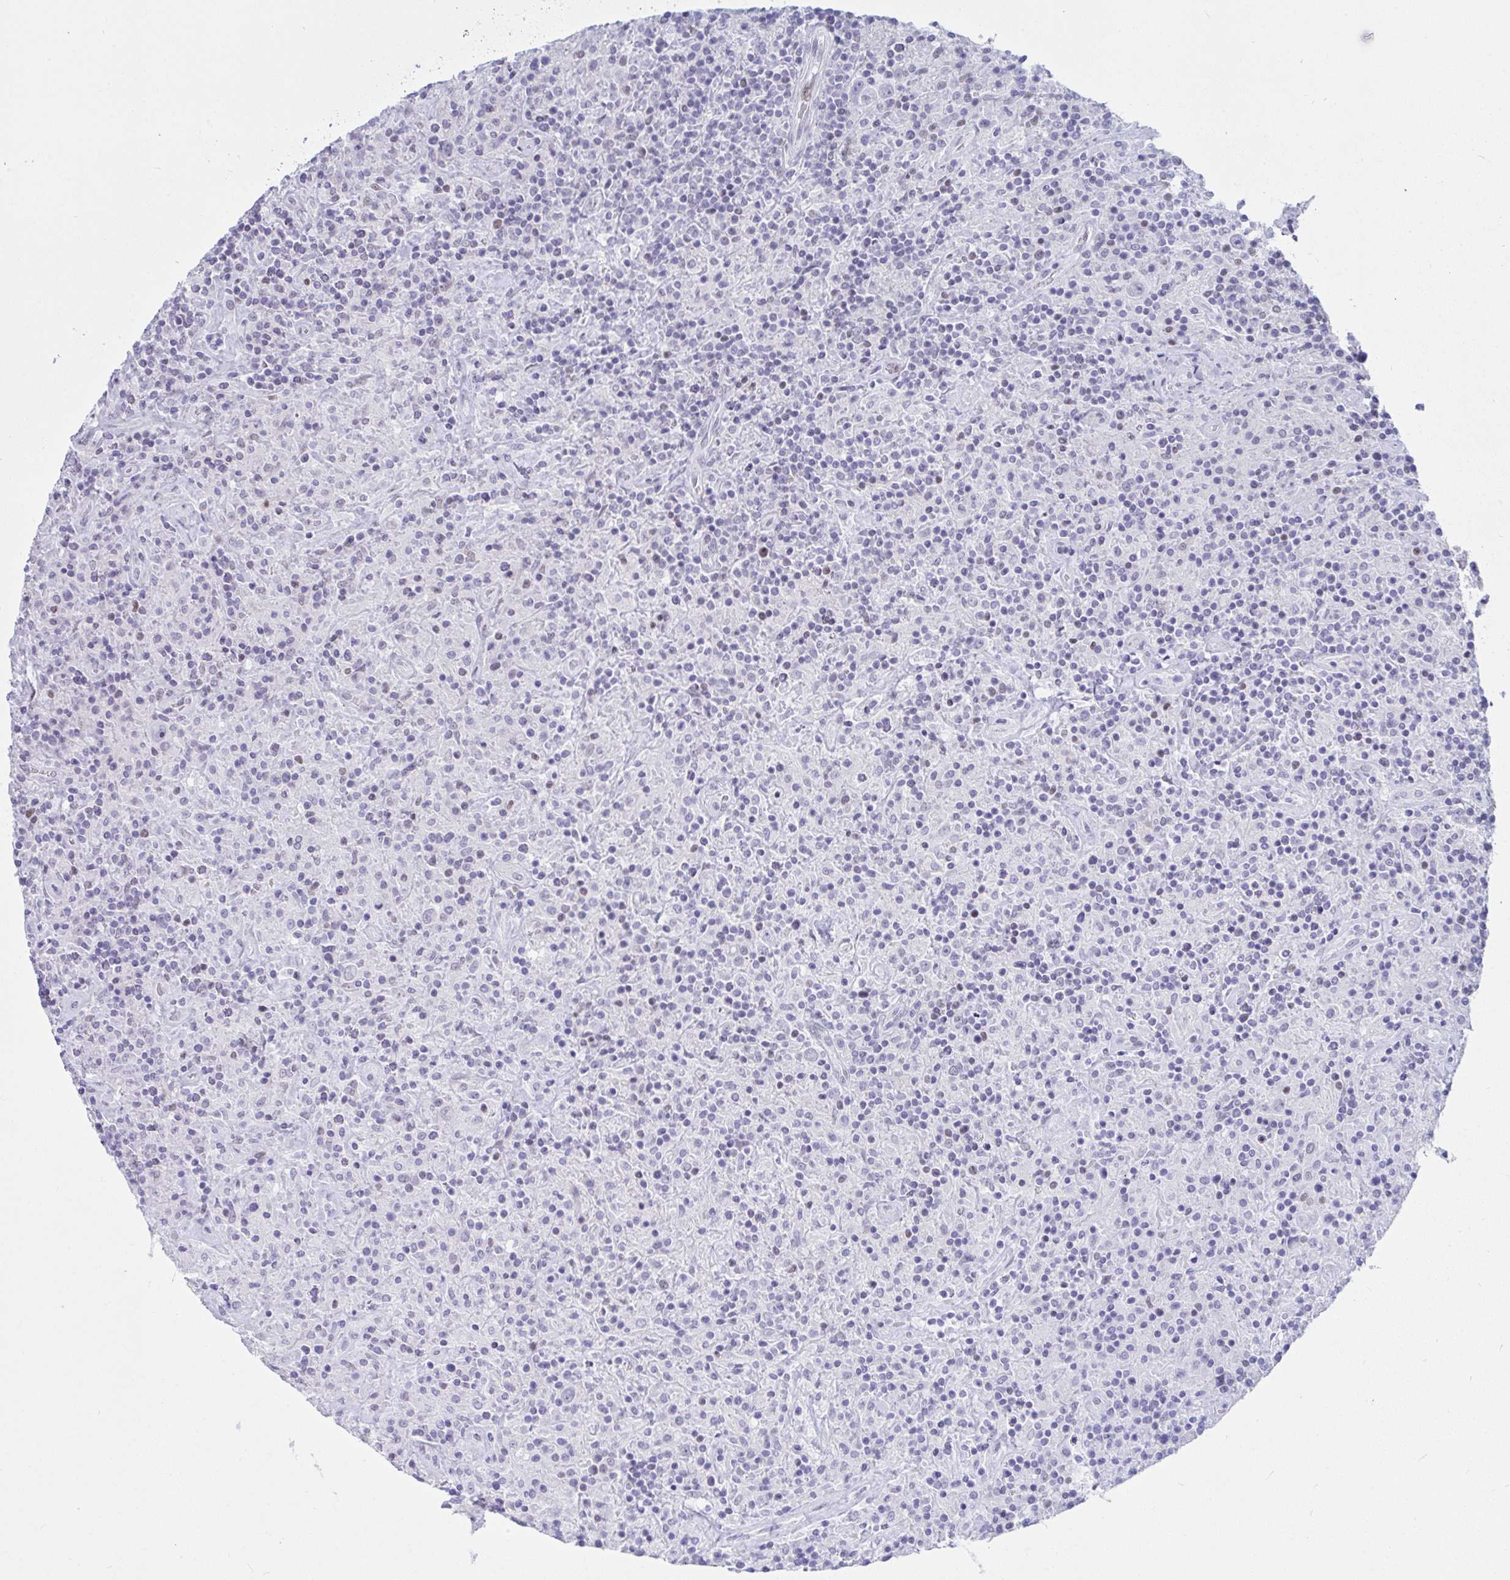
{"staining": {"intensity": "negative", "quantity": "none", "location": "none"}, "tissue": "lymphoma", "cell_type": "Tumor cells", "image_type": "cancer", "snomed": [{"axis": "morphology", "description": "Hodgkin's disease, NOS"}, {"axis": "topography", "description": "Lymph node"}], "caption": "IHC micrograph of neoplastic tissue: human Hodgkin's disease stained with DAB reveals no significant protein staining in tumor cells. Nuclei are stained in blue.", "gene": "IKZF2", "patient": {"sex": "male", "age": 70}}